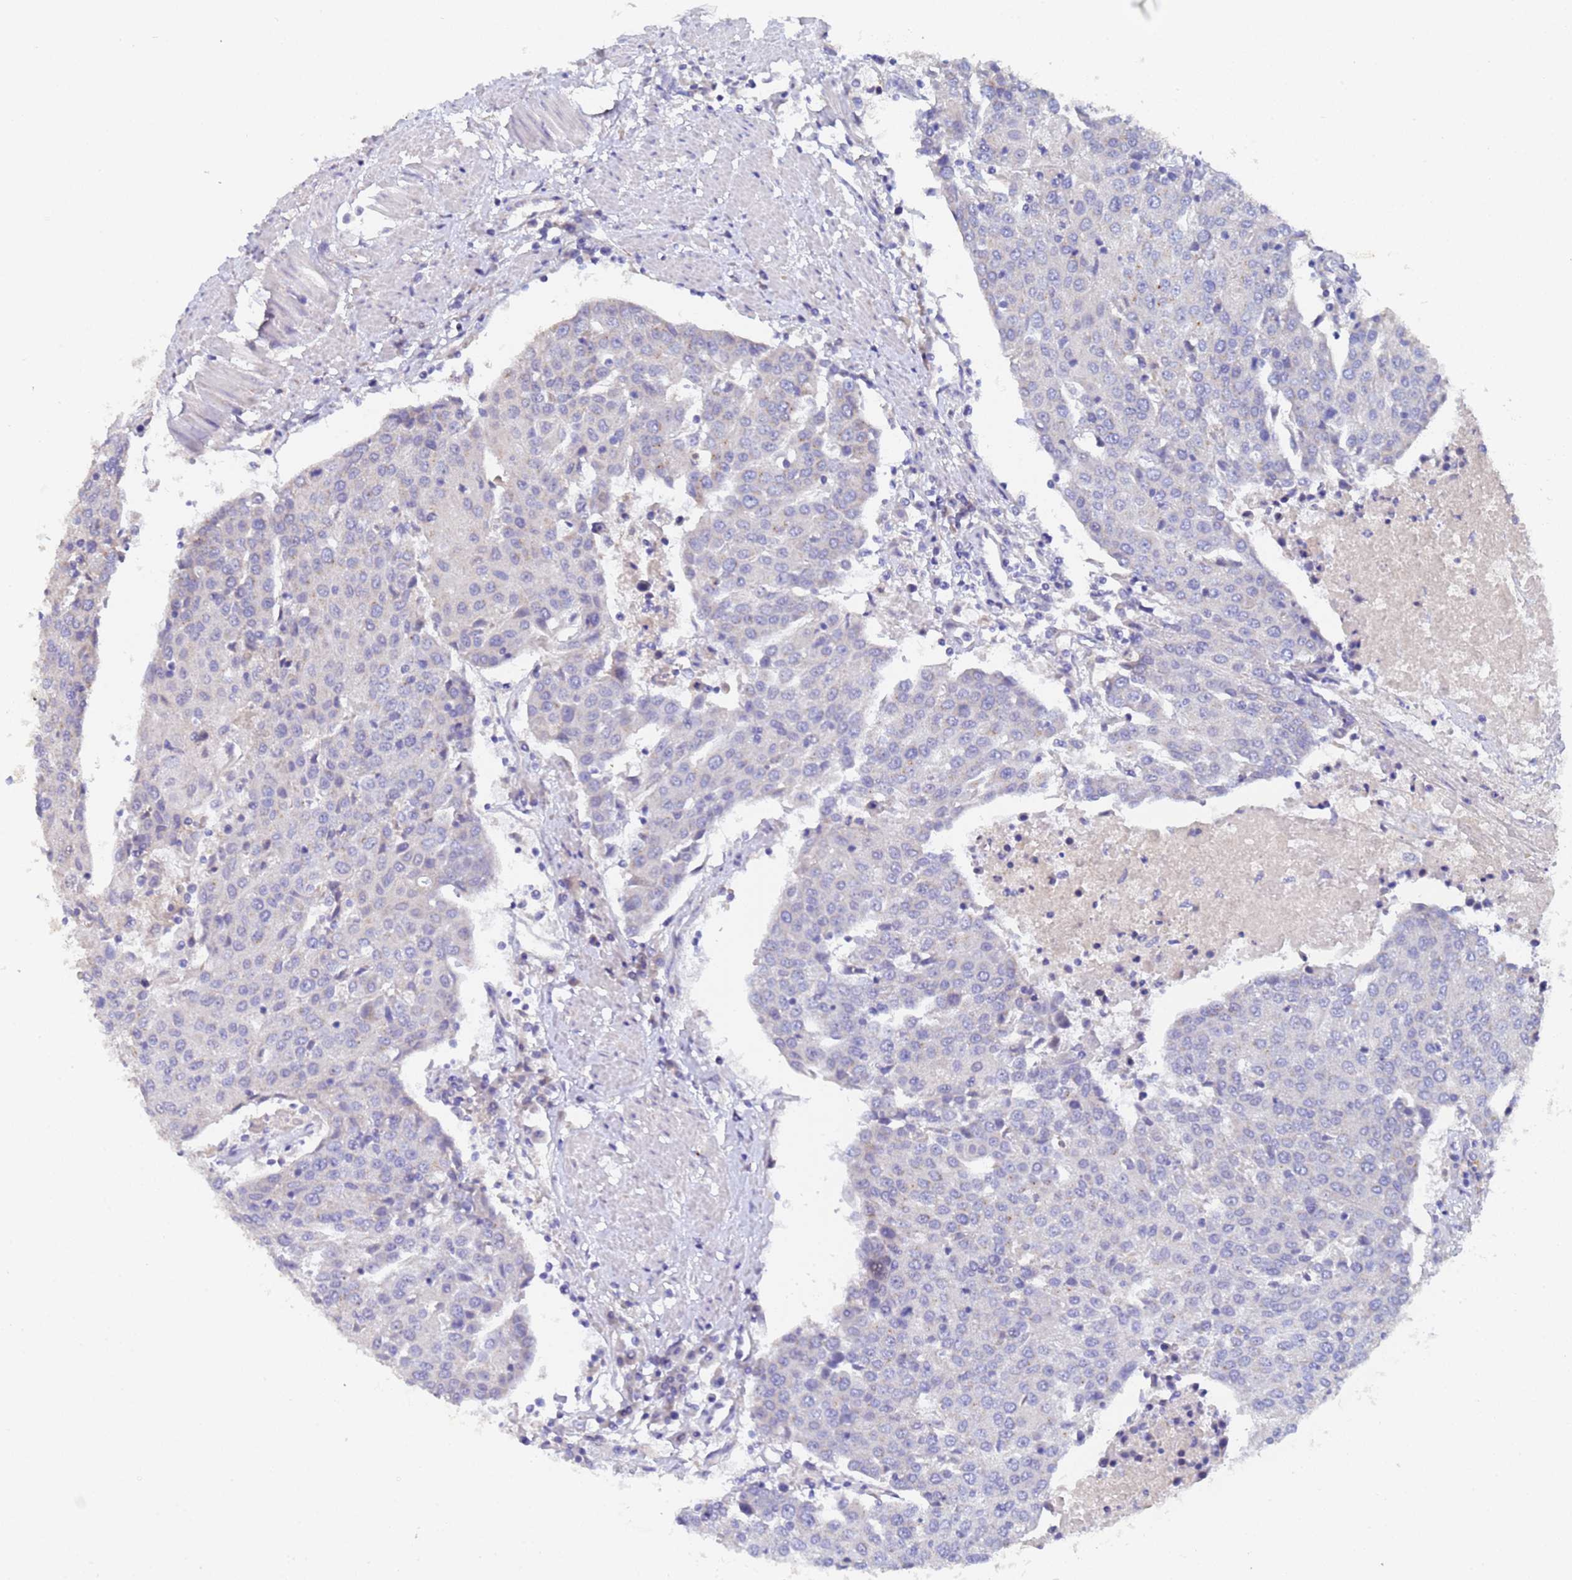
{"staining": {"intensity": "negative", "quantity": "none", "location": "none"}, "tissue": "urothelial cancer", "cell_type": "Tumor cells", "image_type": "cancer", "snomed": [{"axis": "morphology", "description": "Urothelial carcinoma, High grade"}, {"axis": "topography", "description": "Urinary bladder"}], "caption": "This is a image of immunohistochemistry (IHC) staining of urothelial carcinoma (high-grade), which shows no expression in tumor cells.", "gene": "IHO1", "patient": {"sex": "female", "age": 85}}